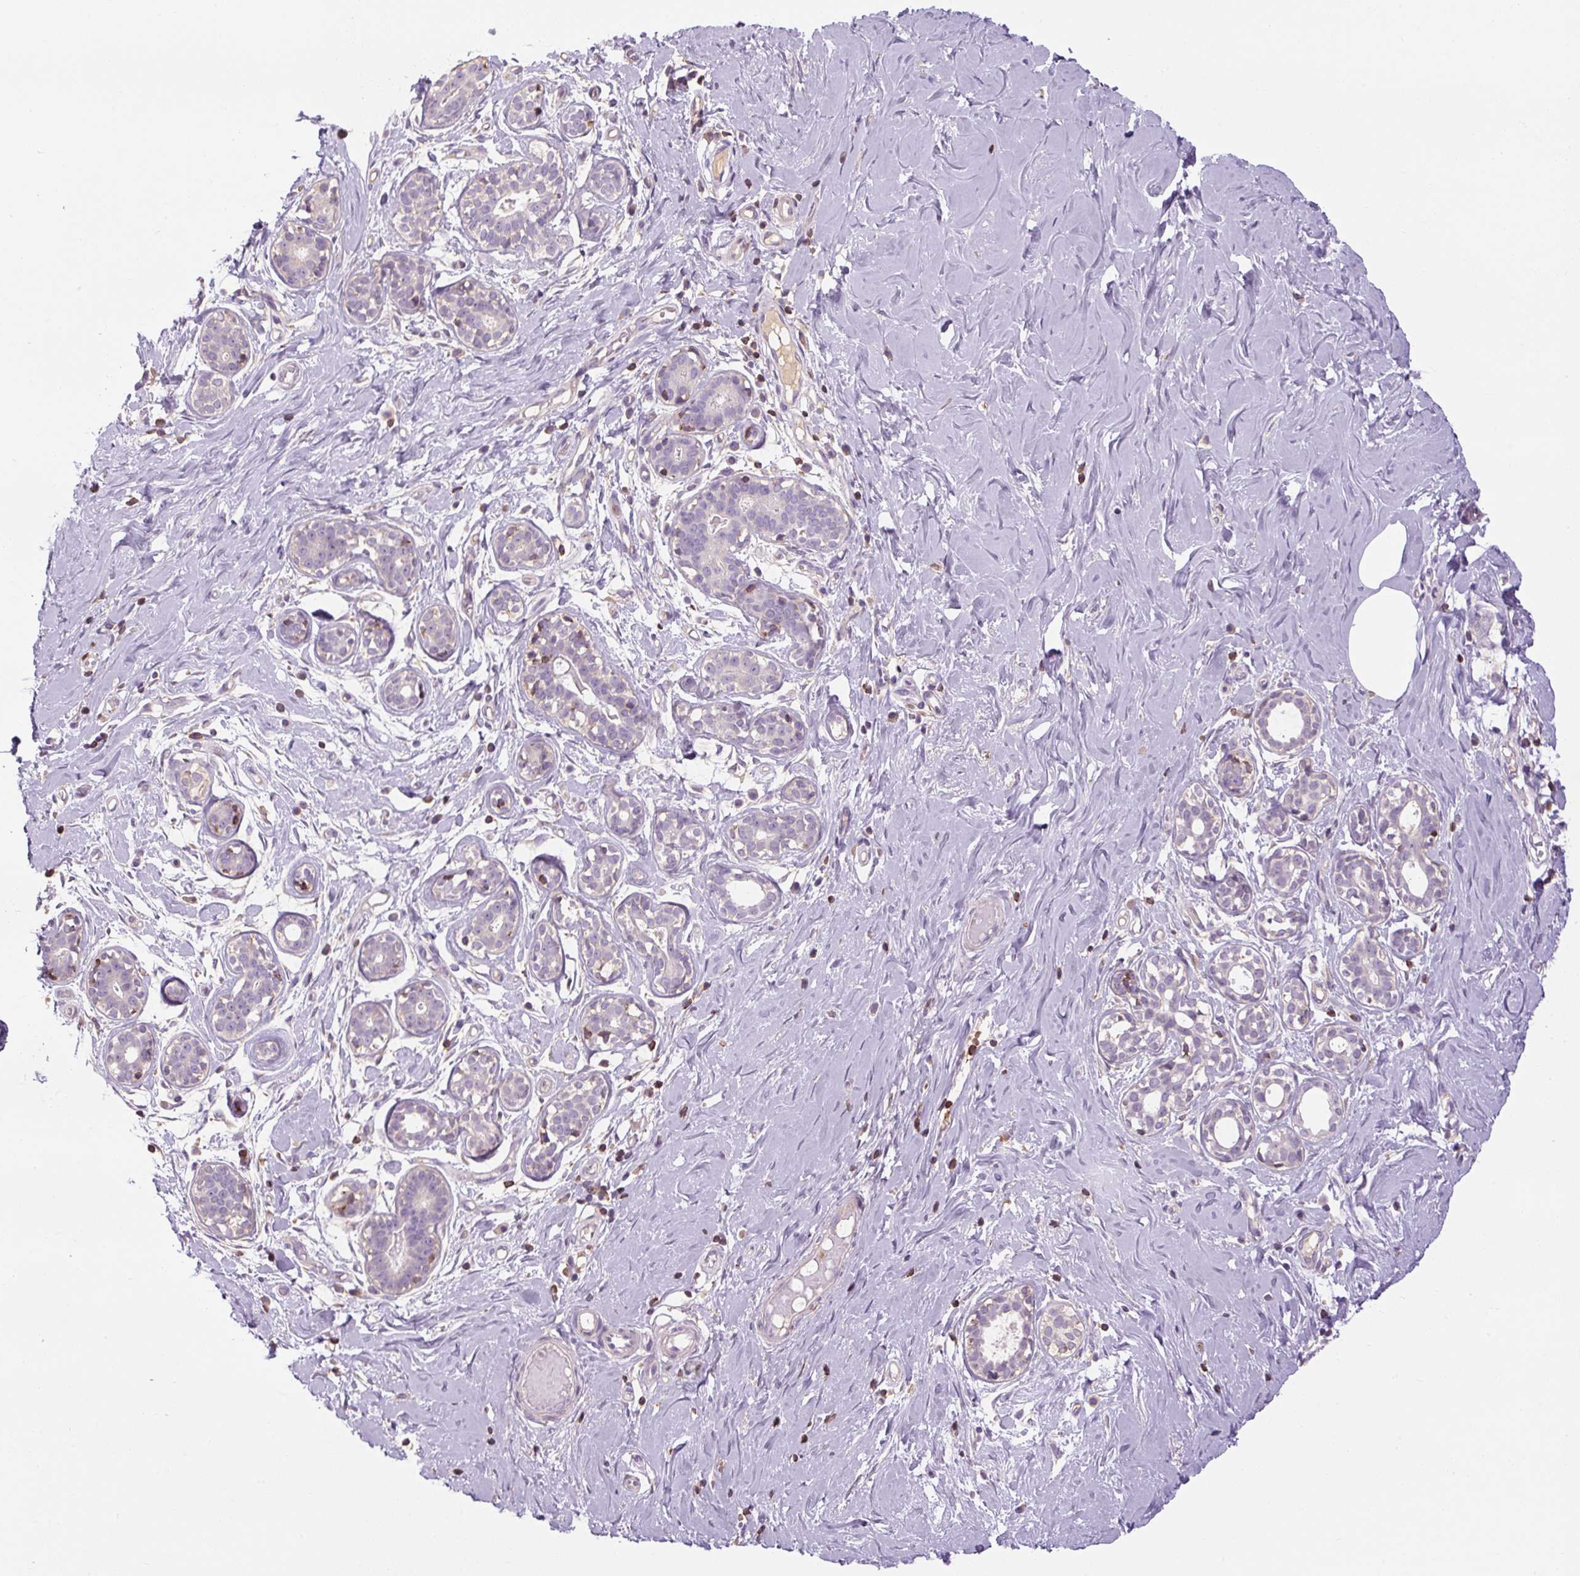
{"staining": {"intensity": "negative", "quantity": "none", "location": "none"}, "tissue": "breast", "cell_type": "Adipocytes", "image_type": "normal", "snomed": [{"axis": "morphology", "description": "Normal tissue, NOS"}, {"axis": "topography", "description": "Breast"}], "caption": "An image of breast stained for a protein demonstrates no brown staining in adipocytes.", "gene": "TIGD2", "patient": {"sex": "female", "age": 27}}